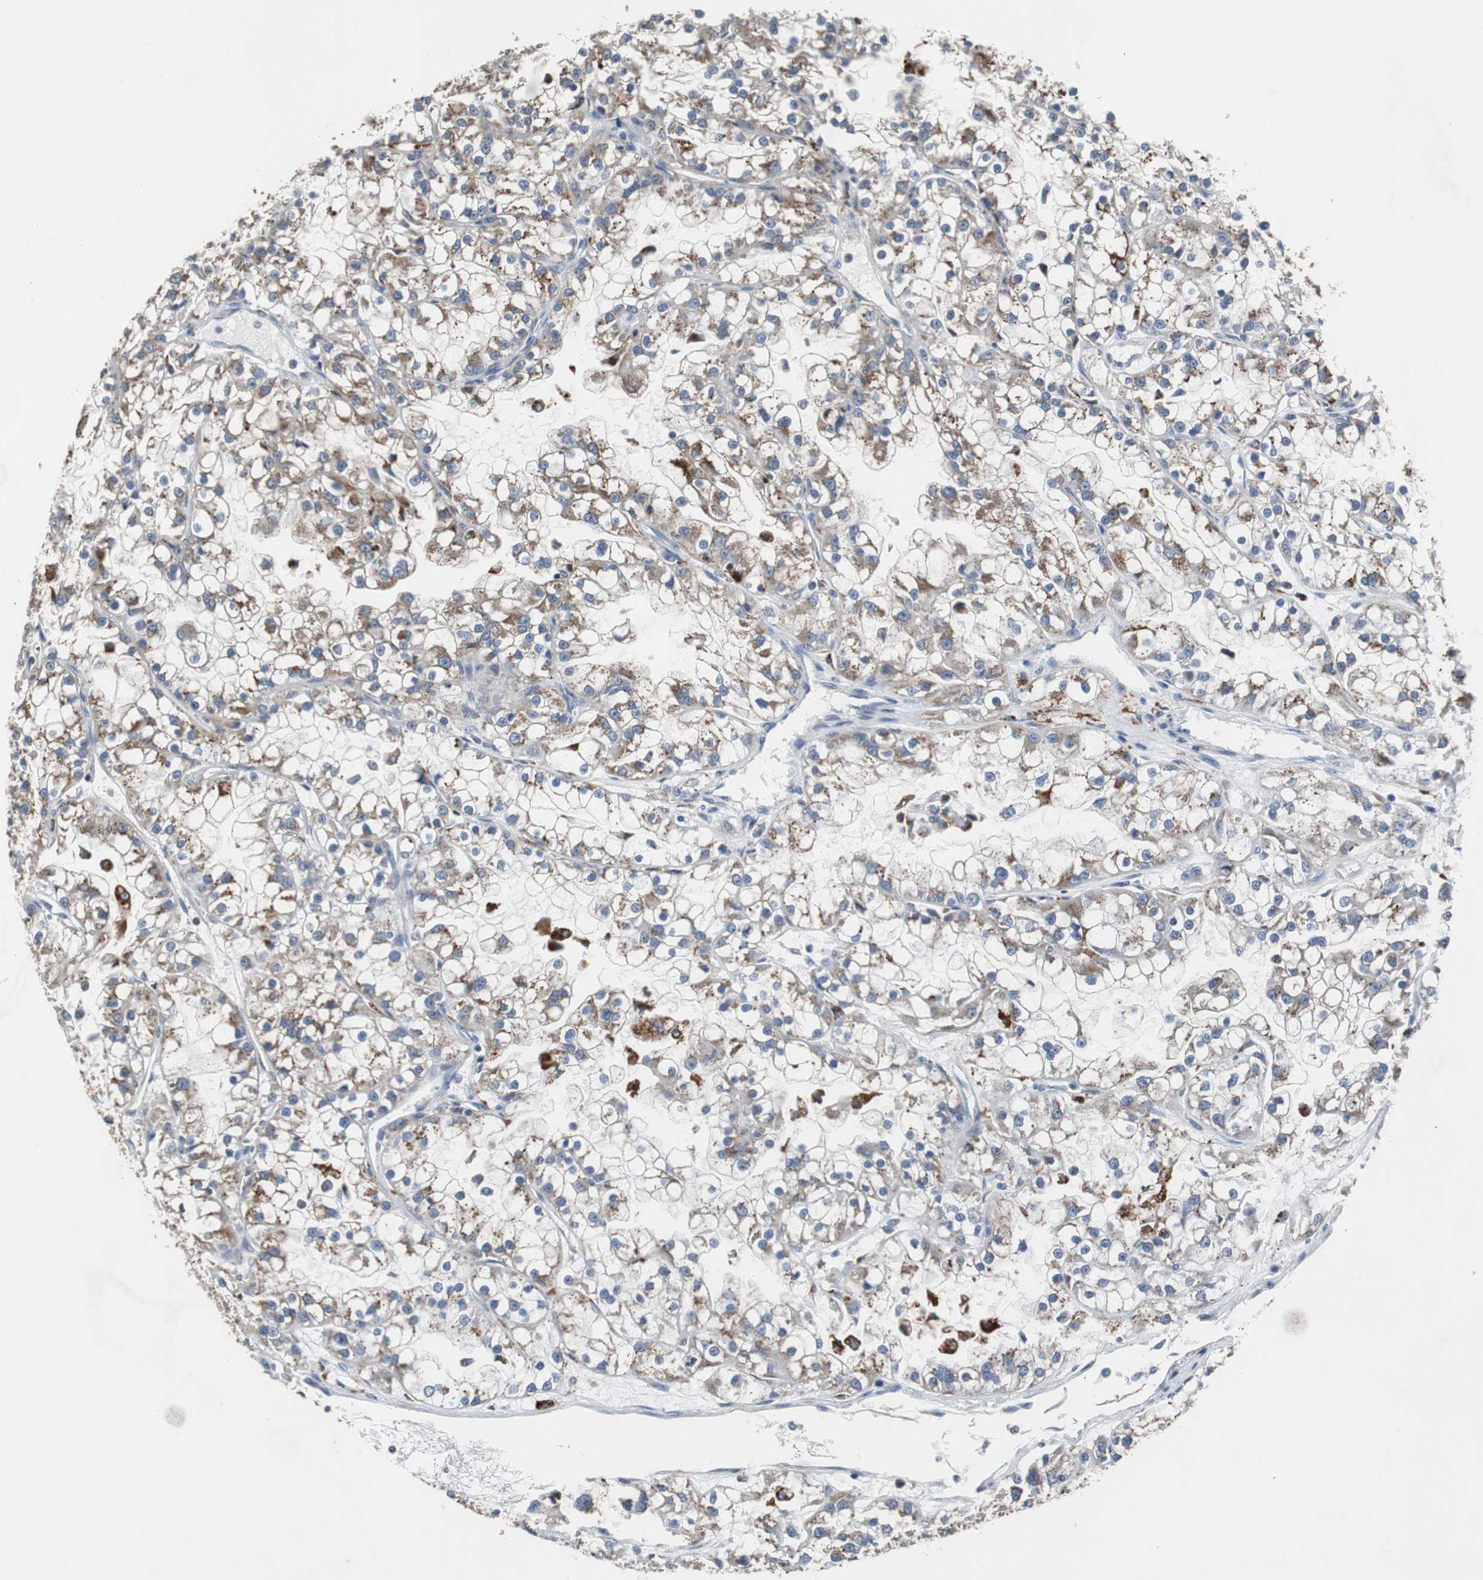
{"staining": {"intensity": "moderate", "quantity": "25%-75%", "location": "cytoplasmic/membranous"}, "tissue": "renal cancer", "cell_type": "Tumor cells", "image_type": "cancer", "snomed": [{"axis": "morphology", "description": "Adenocarcinoma, NOS"}, {"axis": "topography", "description": "Kidney"}], "caption": "Protein staining displays moderate cytoplasmic/membranous positivity in about 25%-75% of tumor cells in adenocarcinoma (renal).", "gene": "USP10", "patient": {"sex": "female", "age": 52}}